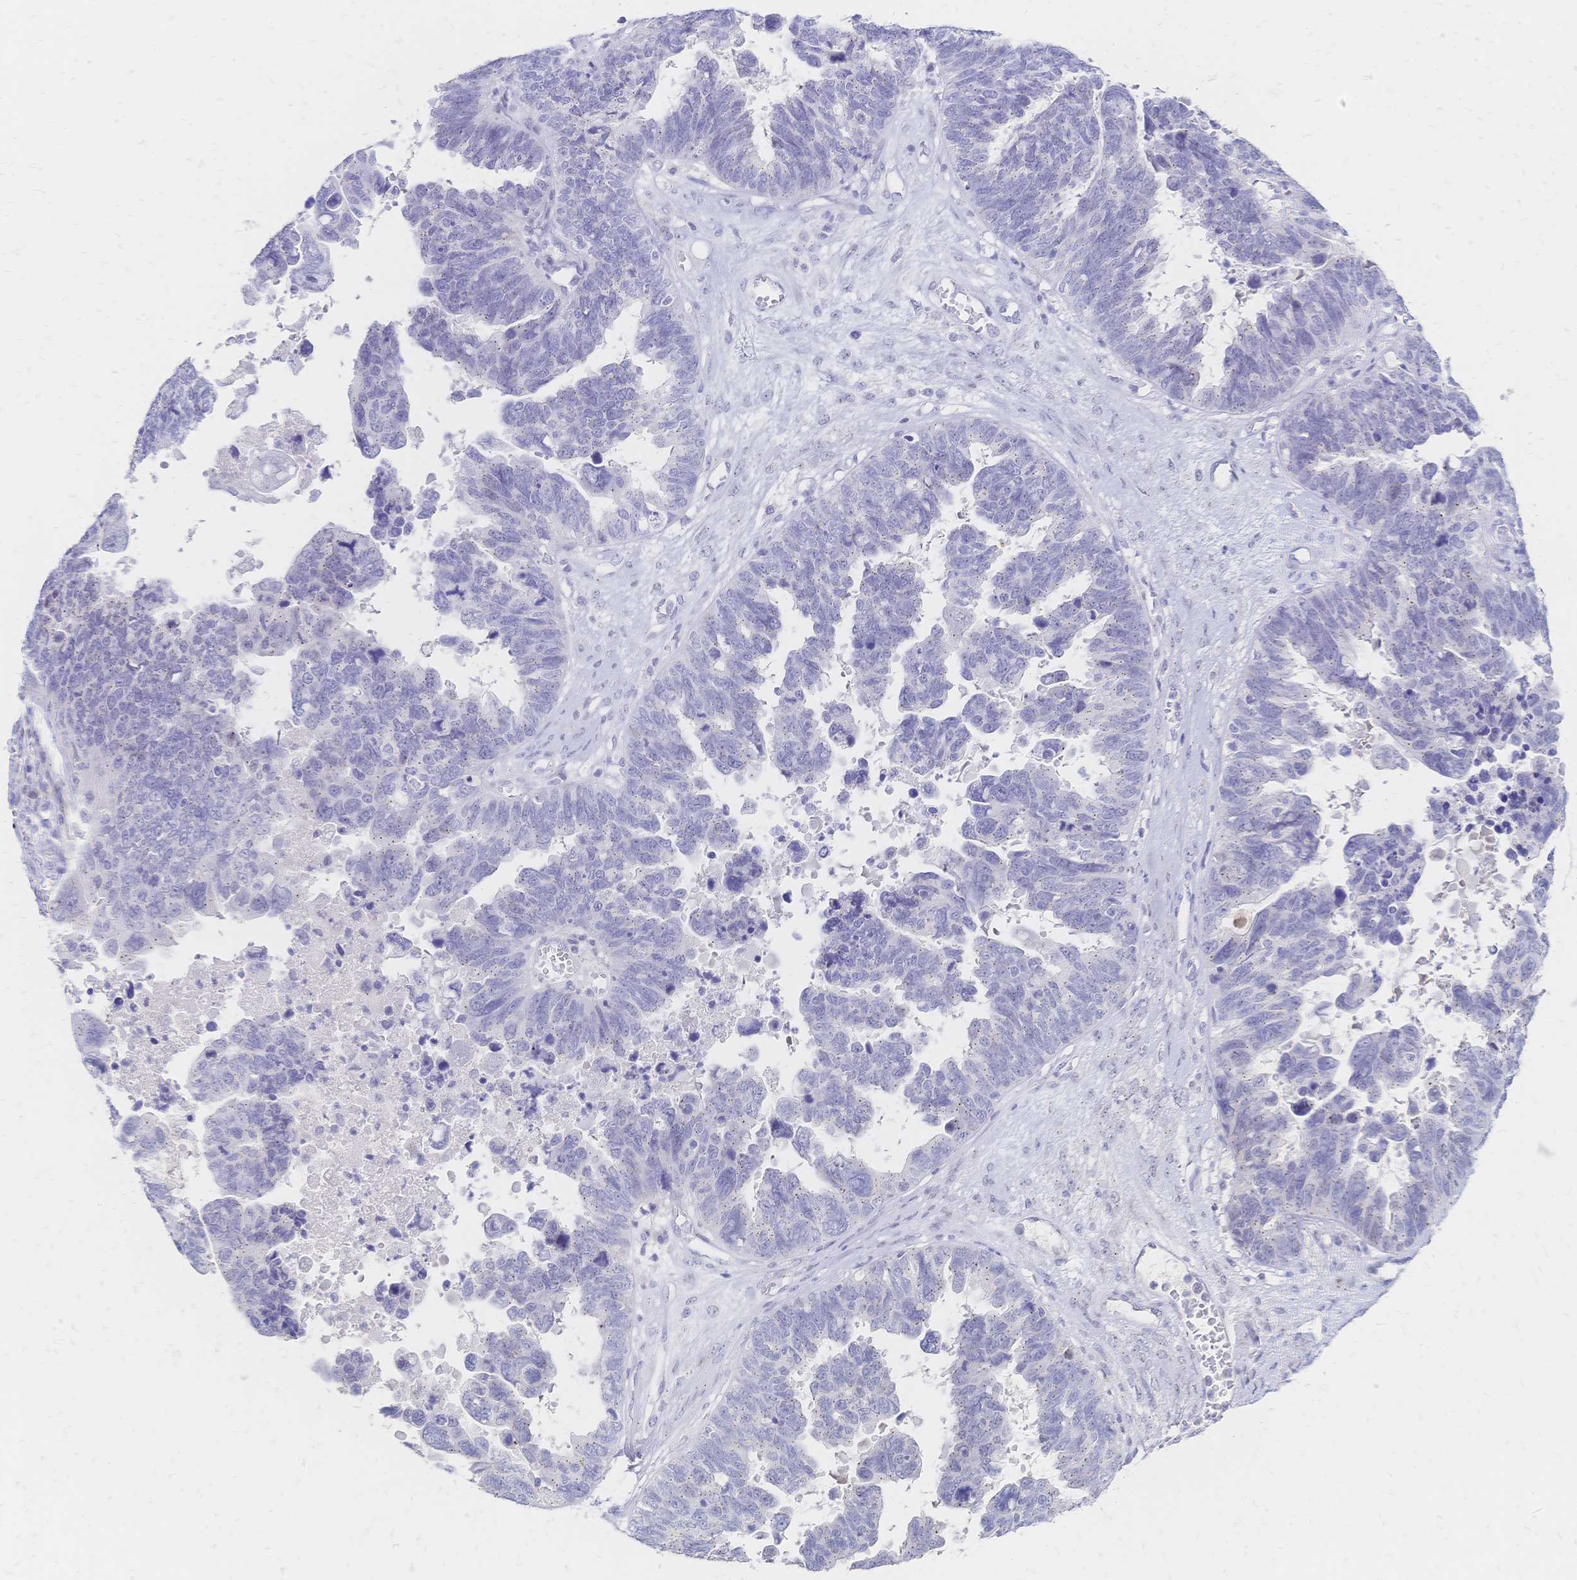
{"staining": {"intensity": "negative", "quantity": "none", "location": "none"}, "tissue": "ovarian cancer", "cell_type": "Tumor cells", "image_type": "cancer", "snomed": [{"axis": "morphology", "description": "Cystadenocarcinoma, serous, NOS"}, {"axis": "topography", "description": "Ovary"}], "caption": "Immunohistochemistry histopathology image of ovarian cancer stained for a protein (brown), which reveals no staining in tumor cells. Nuclei are stained in blue.", "gene": "PSORS1C2", "patient": {"sex": "female", "age": 60}}